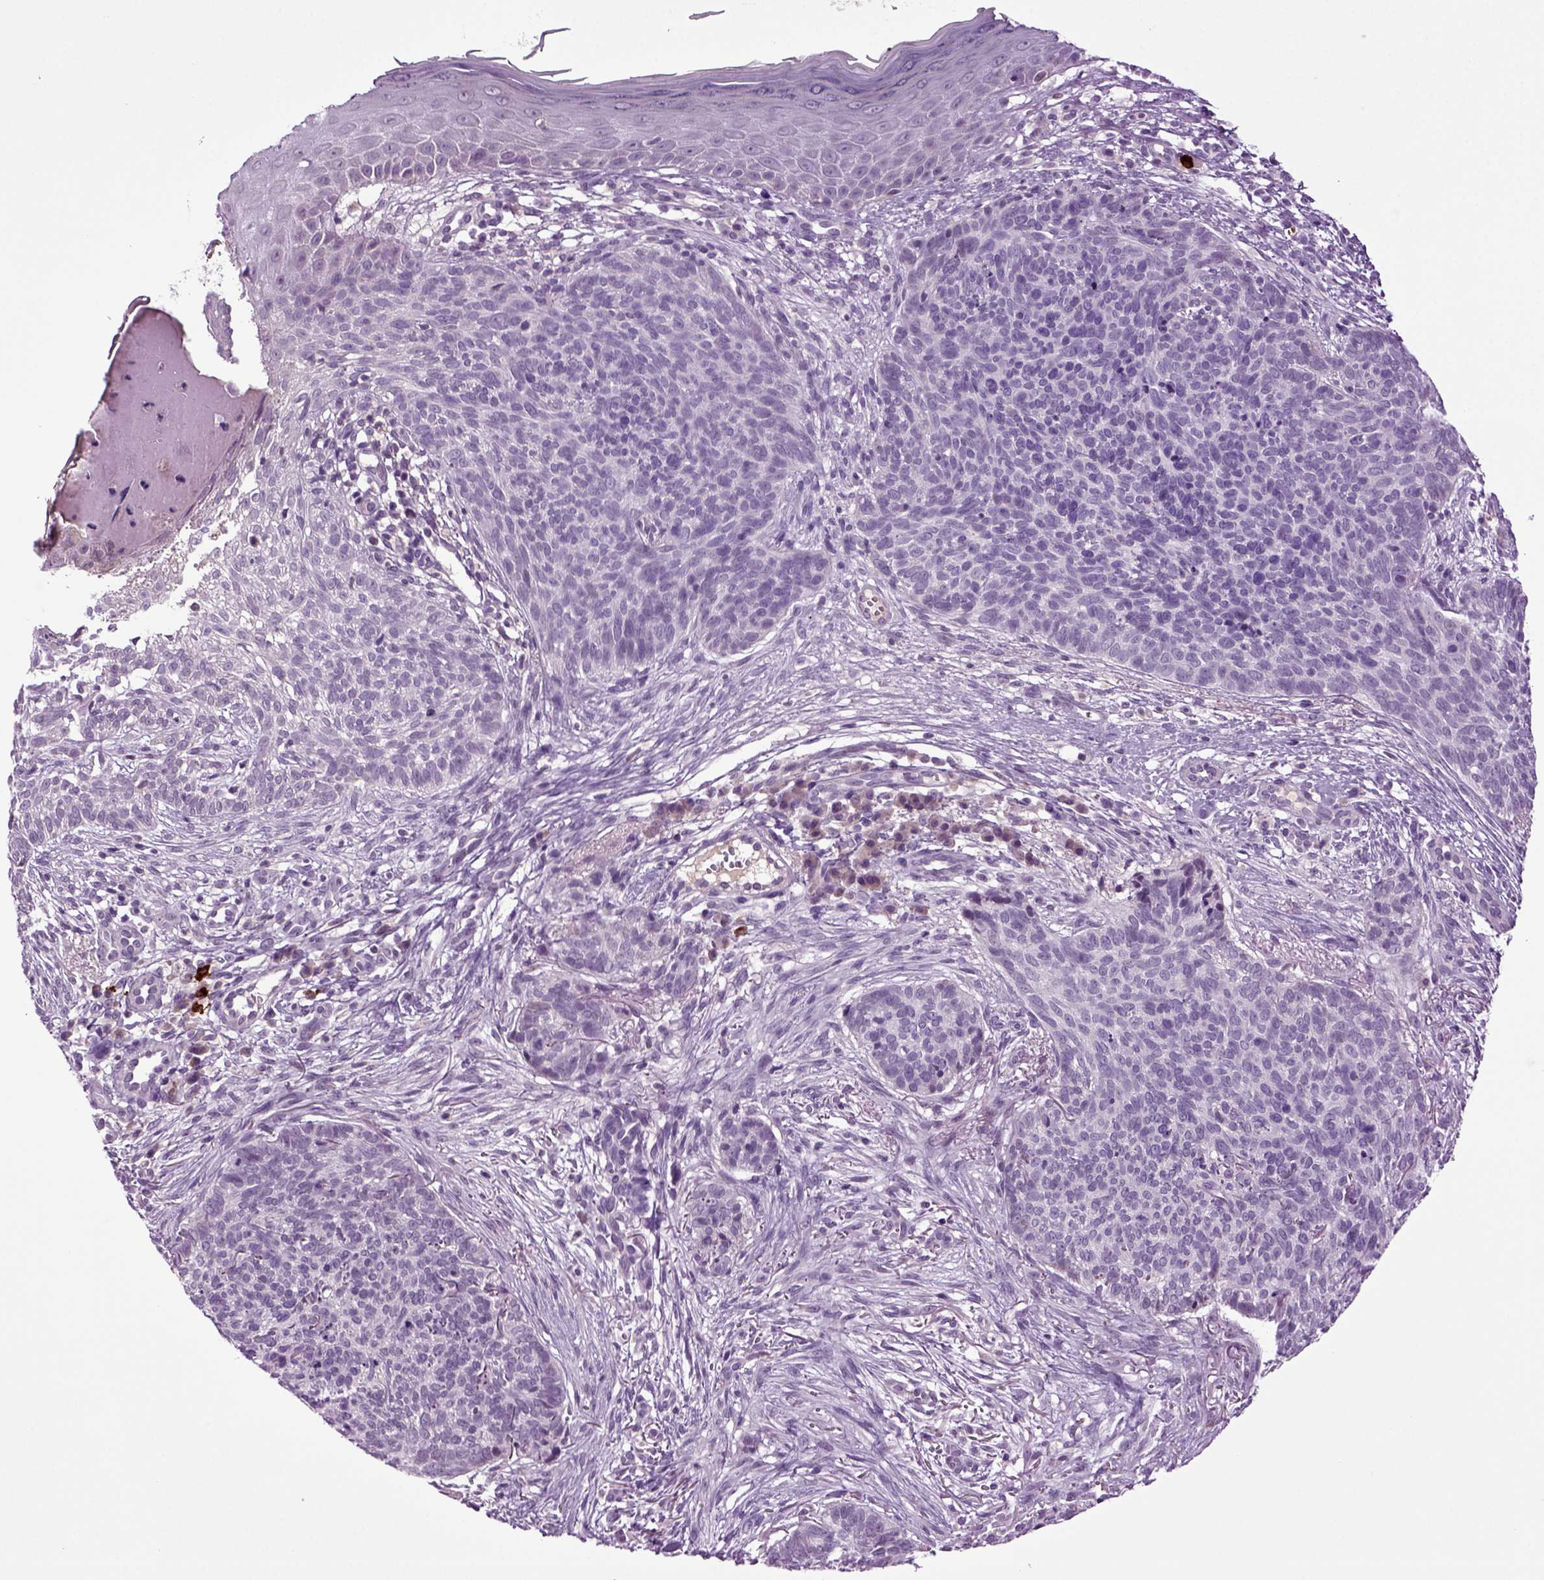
{"staining": {"intensity": "negative", "quantity": "none", "location": "none"}, "tissue": "skin cancer", "cell_type": "Tumor cells", "image_type": "cancer", "snomed": [{"axis": "morphology", "description": "Basal cell carcinoma"}, {"axis": "topography", "description": "Skin"}], "caption": "Tumor cells show no significant protein positivity in basal cell carcinoma (skin). (Brightfield microscopy of DAB (3,3'-diaminobenzidine) immunohistochemistry at high magnification).", "gene": "FGF11", "patient": {"sex": "male", "age": 64}}